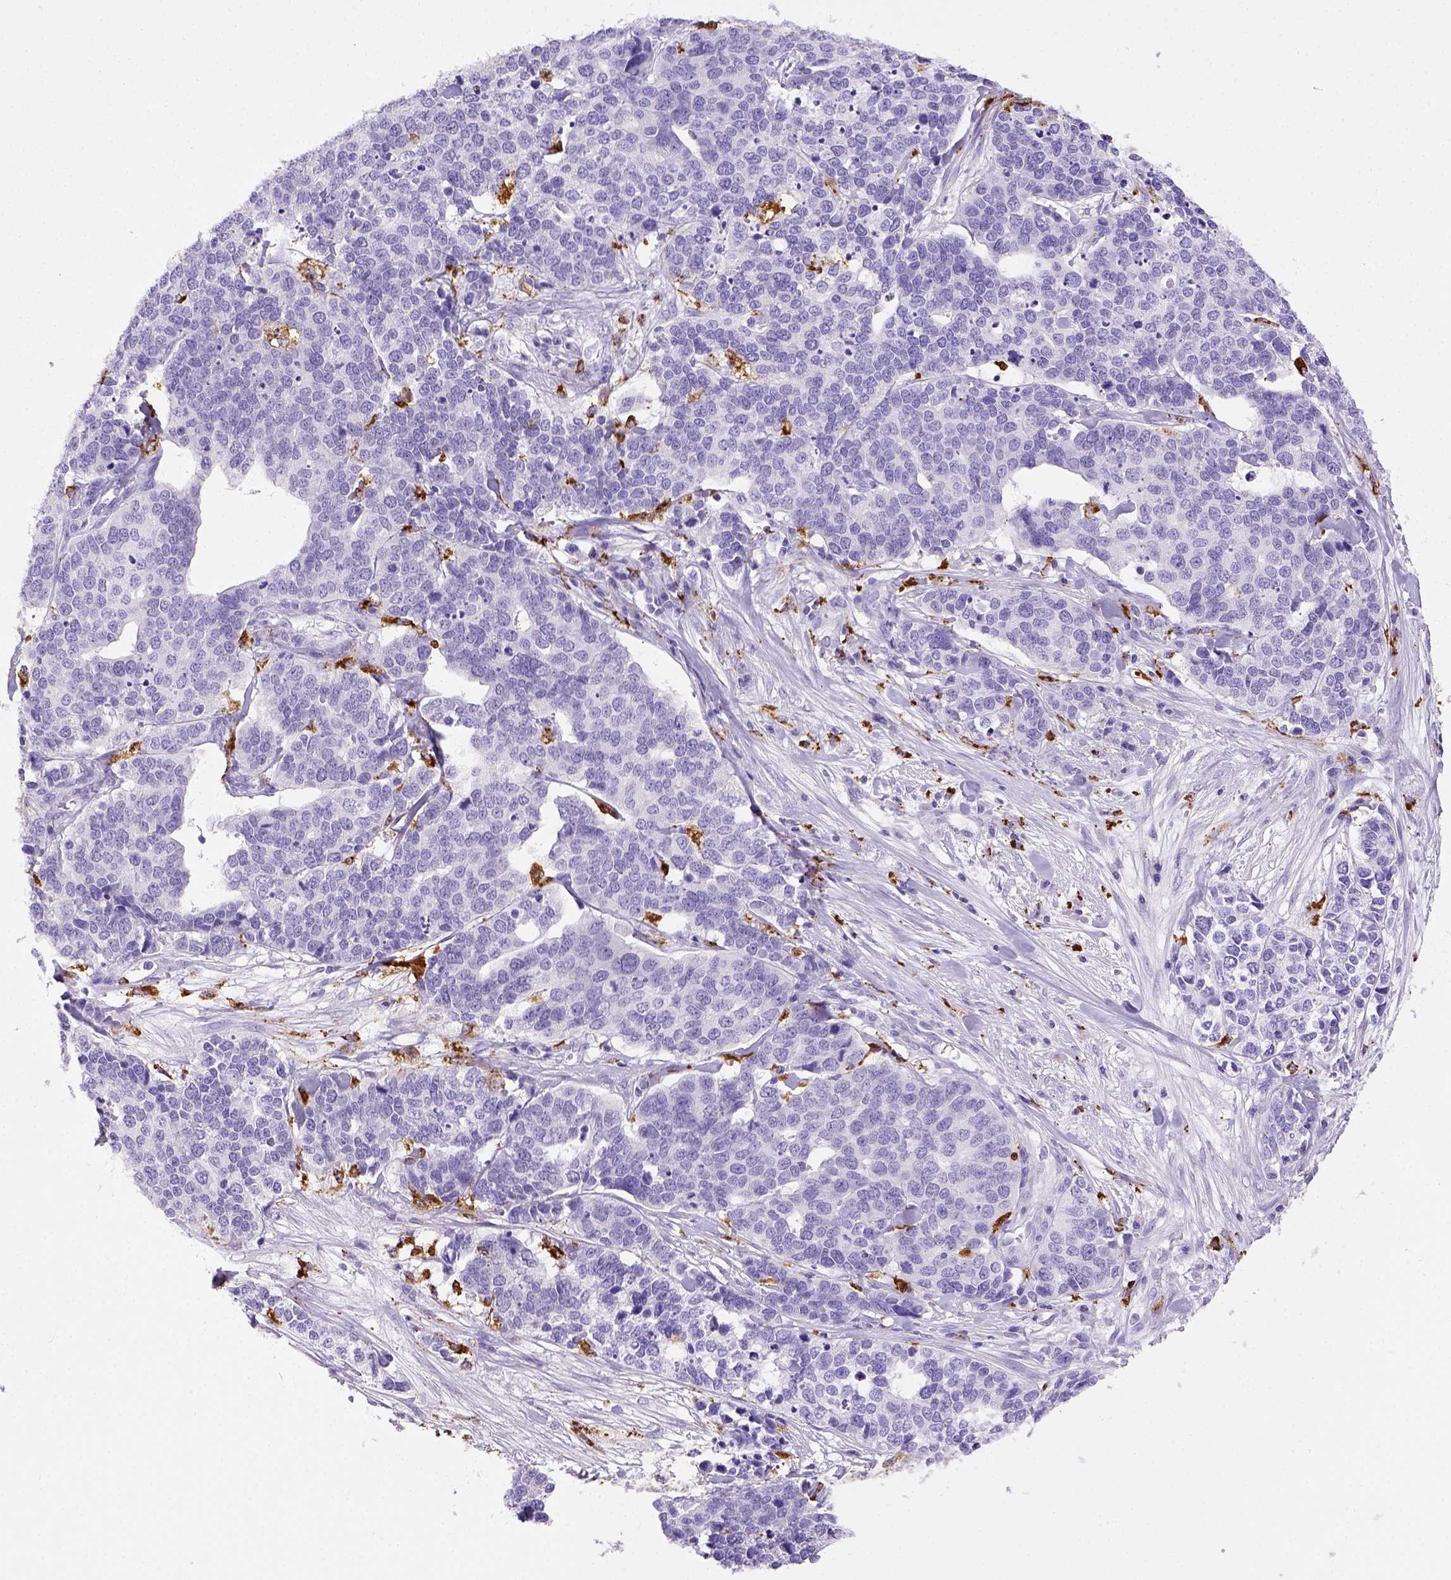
{"staining": {"intensity": "negative", "quantity": "none", "location": "none"}, "tissue": "ovarian cancer", "cell_type": "Tumor cells", "image_type": "cancer", "snomed": [{"axis": "morphology", "description": "Carcinoma, endometroid"}, {"axis": "topography", "description": "Ovary"}], "caption": "High power microscopy photomicrograph of an IHC image of ovarian endometroid carcinoma, revealing no significant staining in tumor cells. The staining is performed using DAB (3,3'-diaminobenzidine) brown chromogen with nuclei counter-stained in using hematoxylin.", "gene": "CD68", "patient": {"sex": "female", "age": 65}}